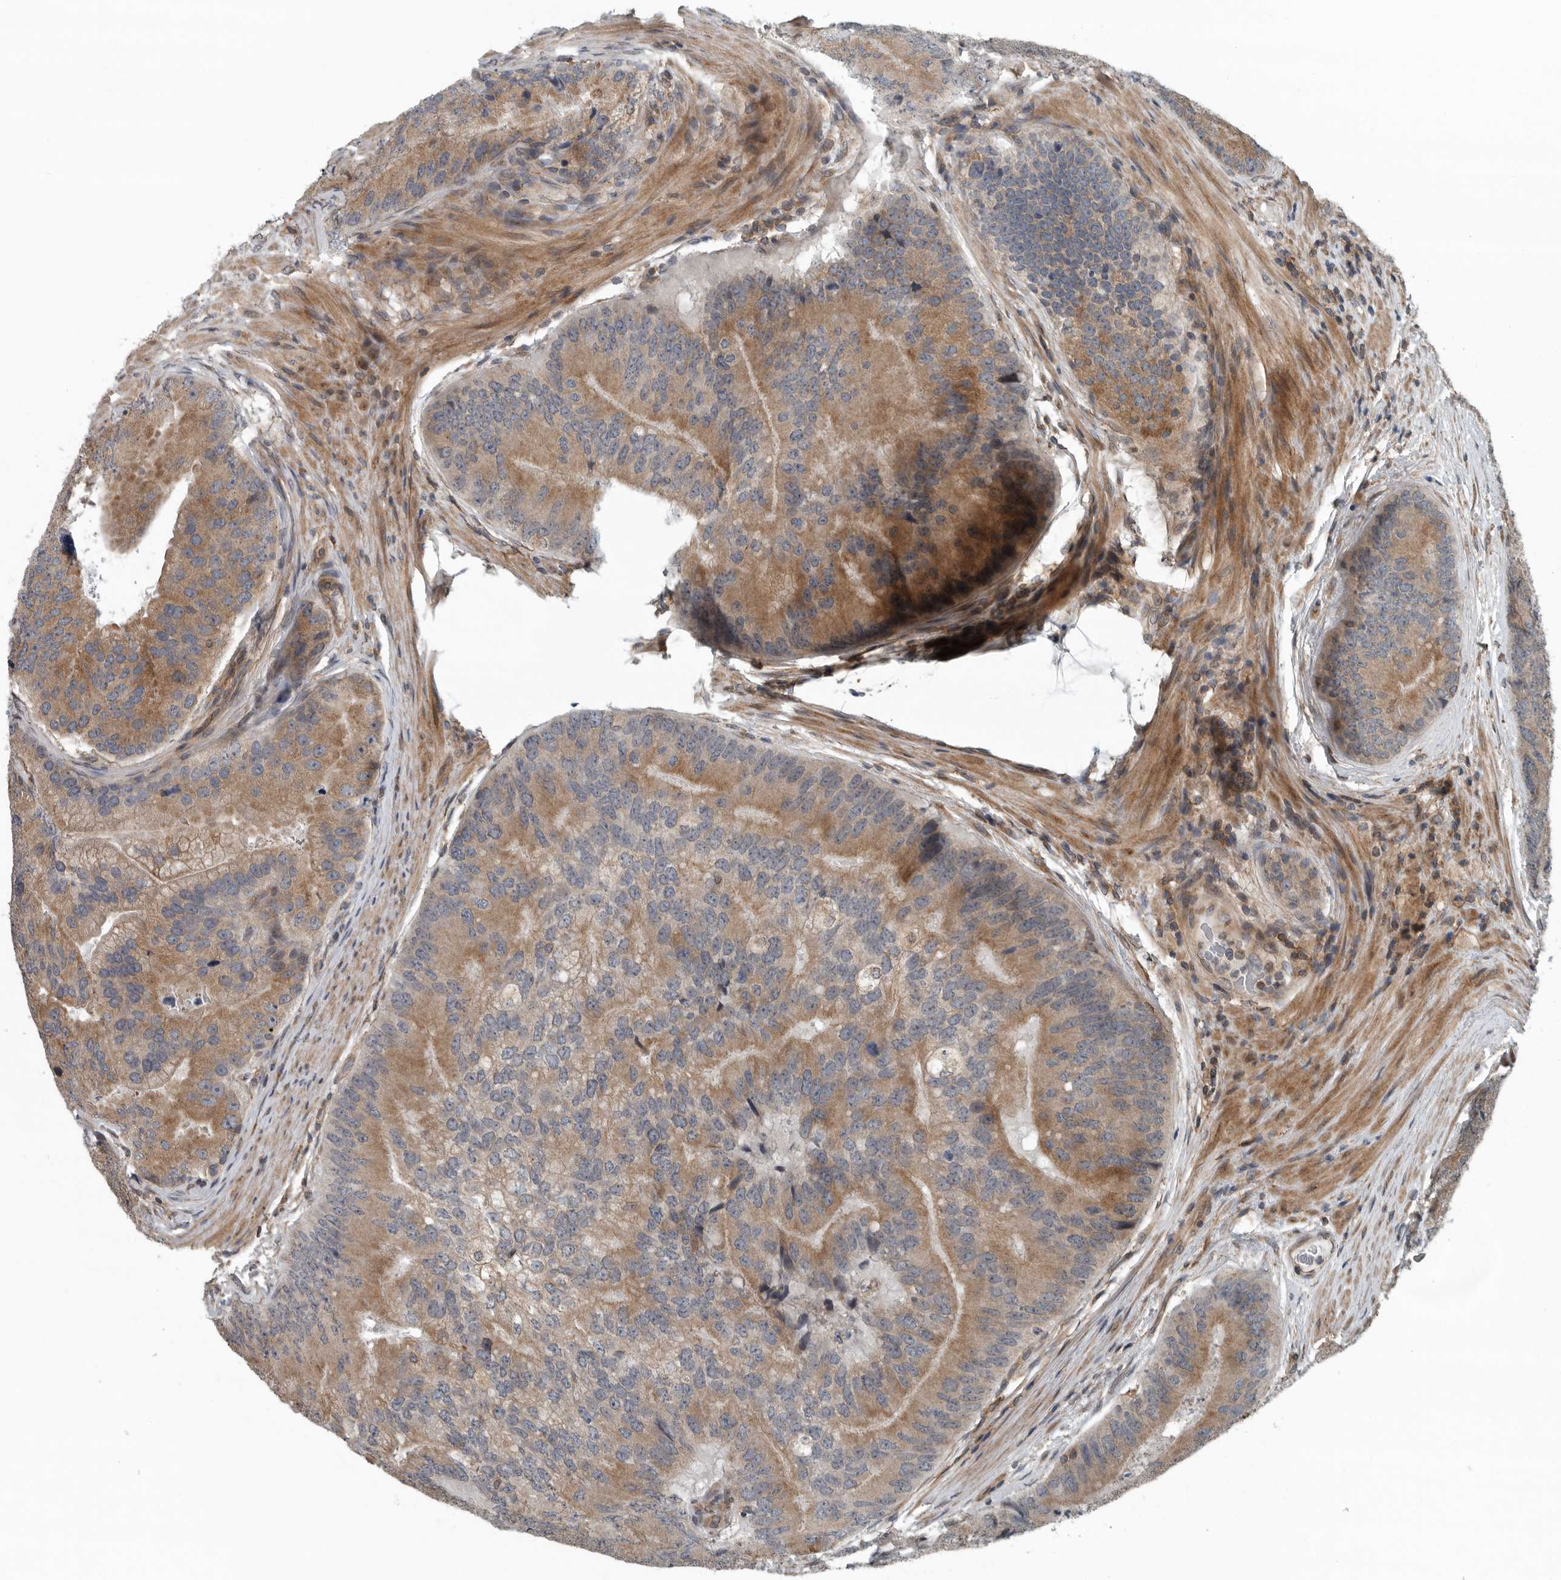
{"staining": {"intensity": "moderate", "quantity": "25%-75%", "location": "cytoplasmic/membranous"}, "tissue": "prostate cancer", "cell_type": "Tumor cells", "image_type": "cancer", "snomed": [{"axis": "morphology", "description": "Adenocarcinoma, High grade"}, {"axis": "topography", "description": "Prostate"}], "caption": "Prostate high-grade adenocarcinoma stained with a brown dye exhibits moderate cytoplasmic/membranous positive staining in about 25%-75% of tumor cells.", "gene": "AMFR", "patient": {"sex": "male", "age": 70}}